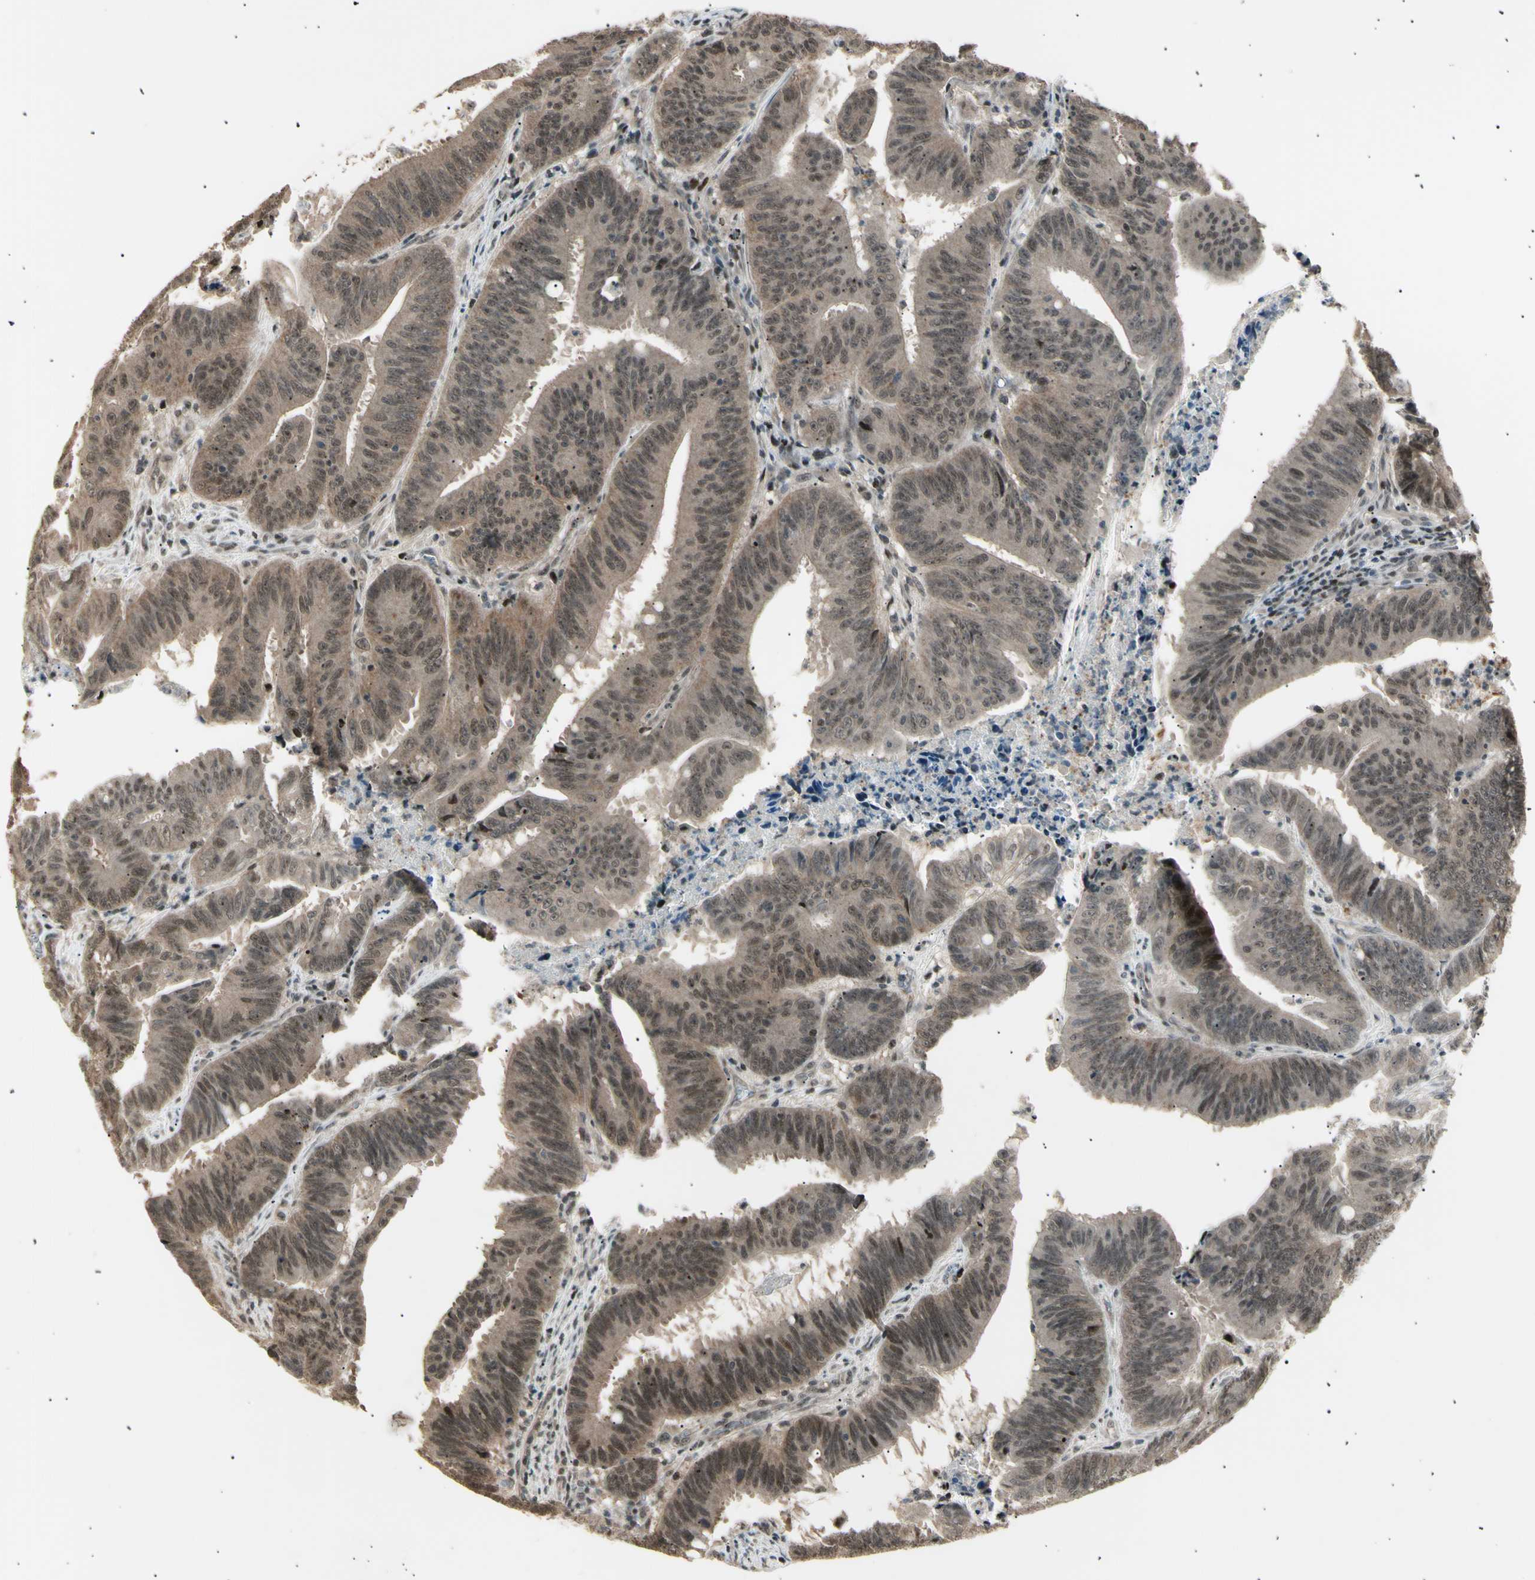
{"staining": {"intensity": "weak", "quantity": "25%-75%", "location": "cytoplasmic/membranous,nuclear"}, "tissue": "colorectal cancer", "cell_type": "Tumor cells", "image_type": "cancer", "snomed": [{"axis": "morphology", "description": "Adenocarcinoma, NOS"}, {"axis": "topography", "description": "Colon"}], "caption": "This is a micrograph of immunohistochemistry staining of colorectal cancer, which shows weak expression in the cytoplasmic/membranous and nuclear of tumor cells.", "gene": "NUAK2", "patient": {"sex": "male", "age": 45}}